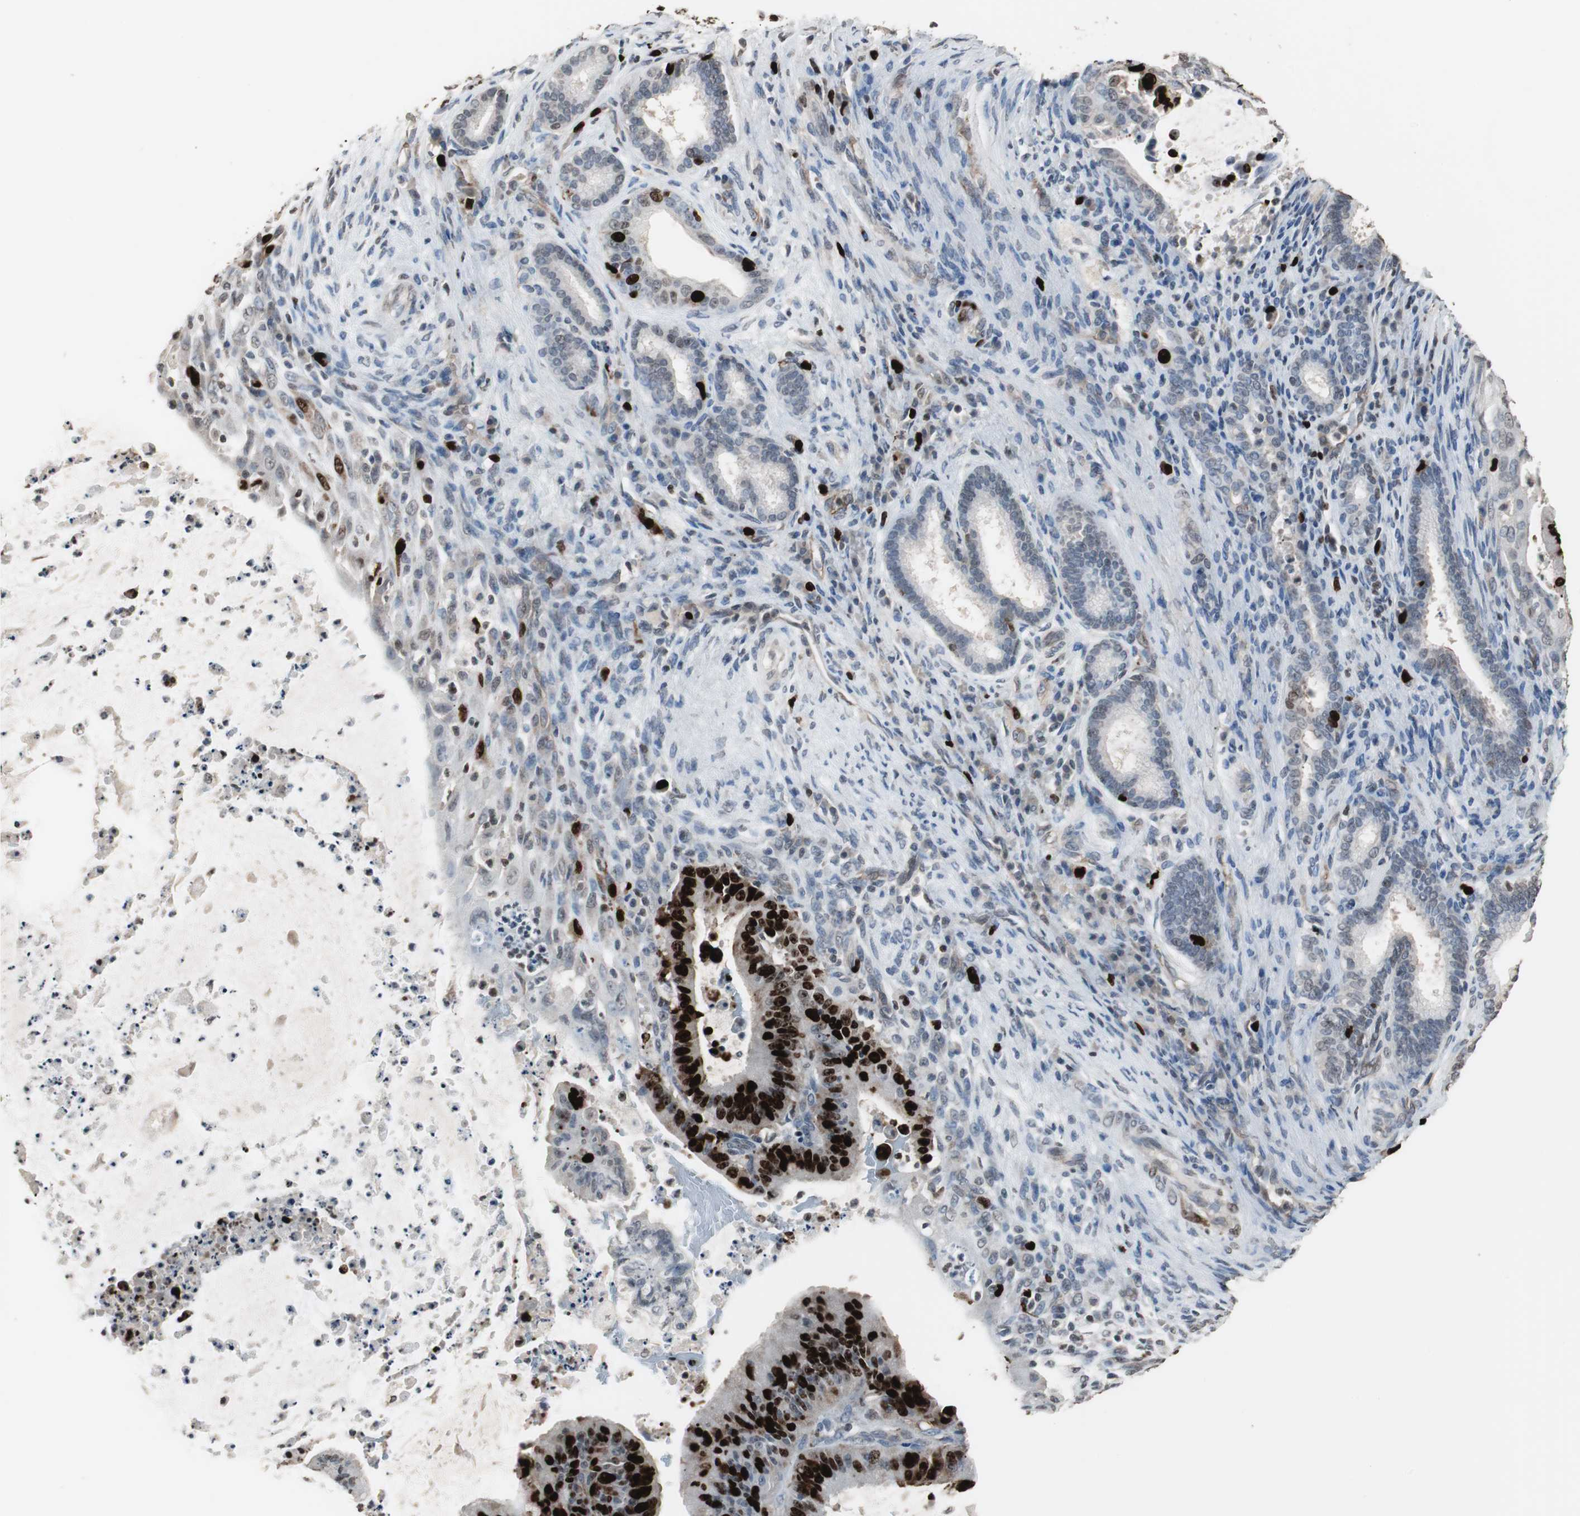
{"staining": {"intensity": "strong", "quantity": "25%-75%", "location": "nuclear"}, "tissue": "liver cancer", "cell_type": "Tumor cells", "image_type": "cancer", "snomed": [{"axis": "morphology", "description": "Cholangiocarcinoma"}, {"axis": "topography", "description": "Liver"}], "caption": "Cholangiocarcinoma (liver) stained with a protein marker reveals strong staining in tumor cells.", "gene": "TOP2A", "patient": {"sex": "female", "age": 73}}